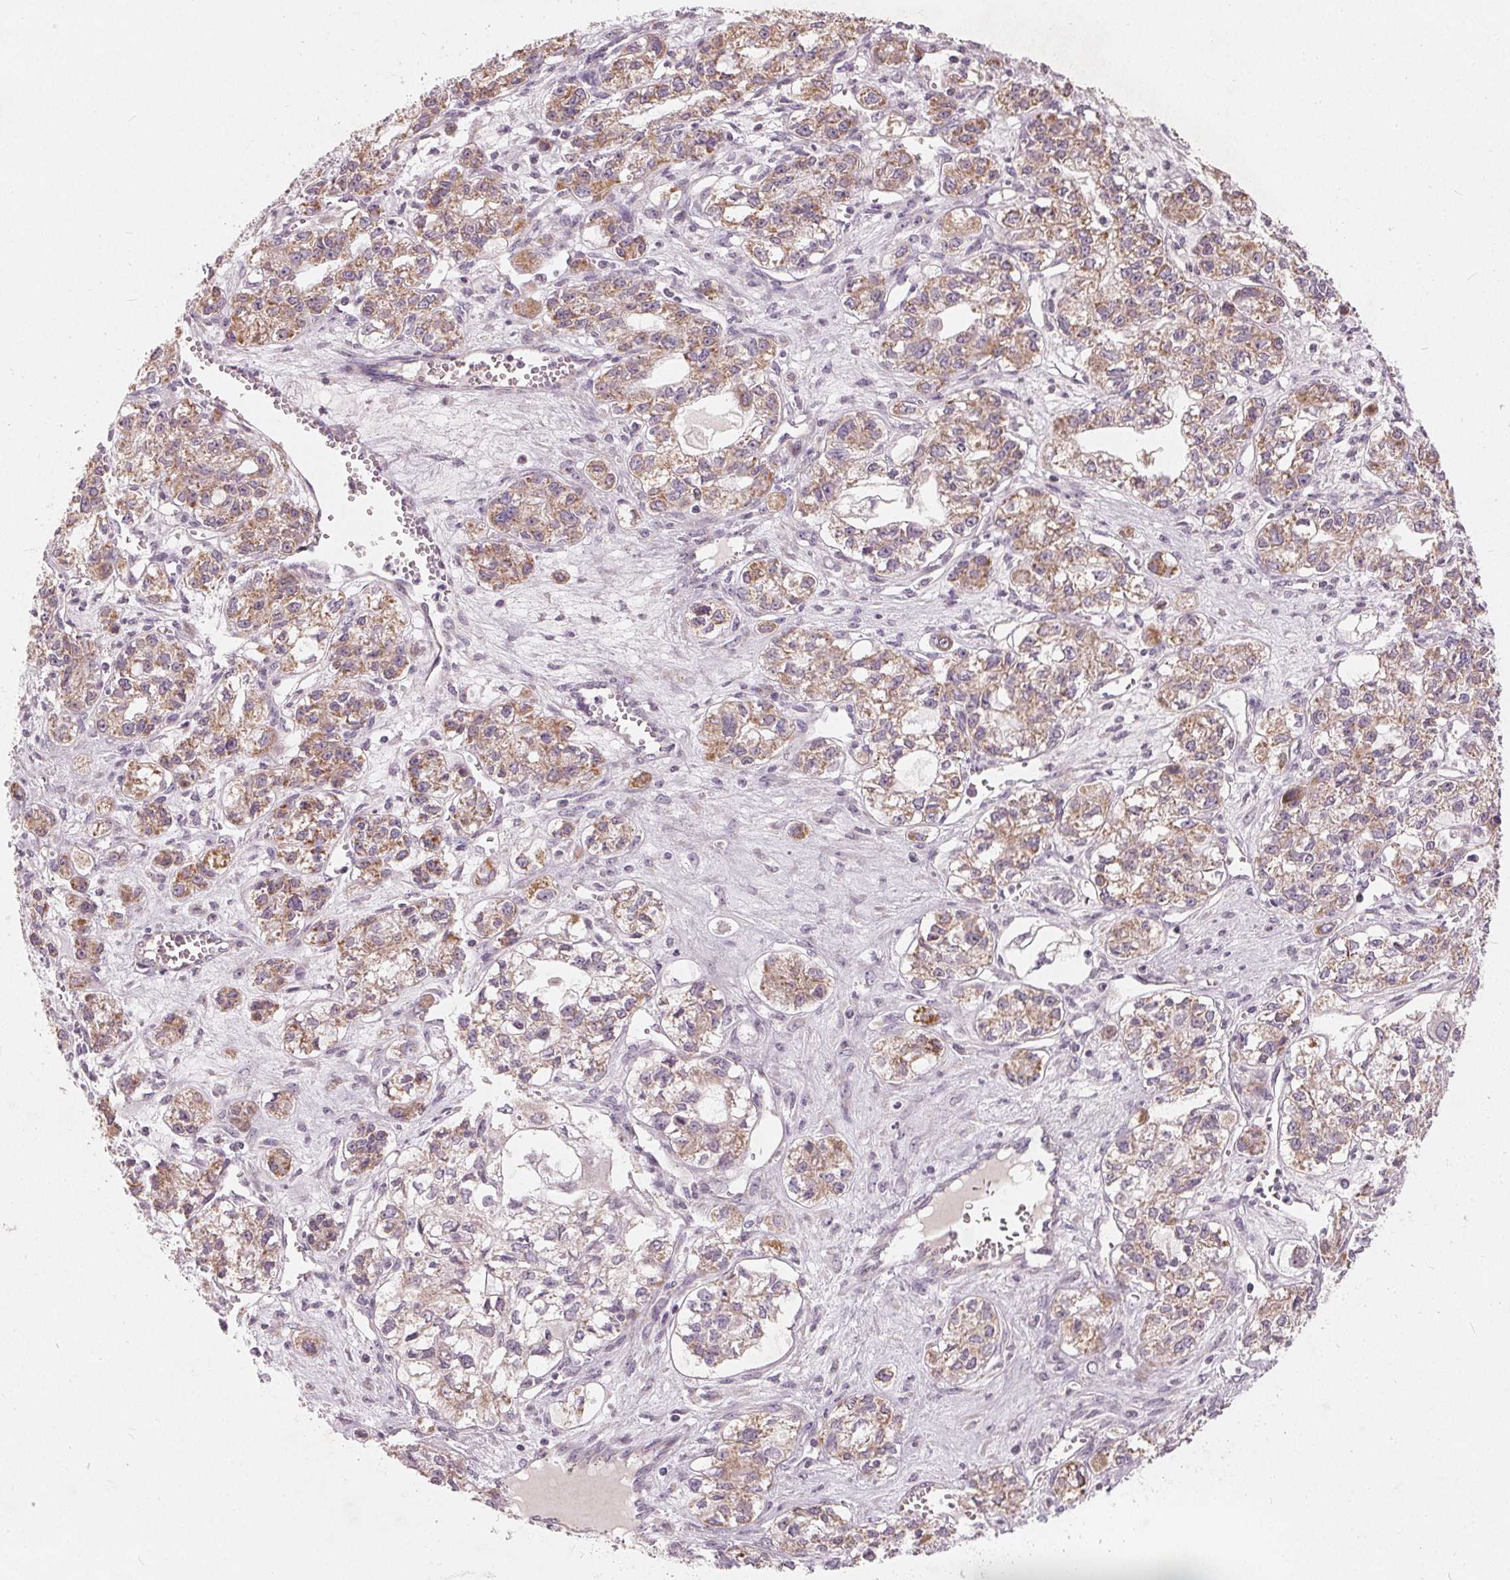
{"staining": {"intensity": "moderate", "quantity": "25%-75%", "location": "cytoplasmic/membranous"}, "tissue": "ovarian cancer", "cell_type": "Tumor cells", "image_type": "cancer", "snomed": [{"axis": "morphology", "description": "Carcinoma, endometroid"}, {"axis": "topography", "description": "Ovary"}], "caption": "Moderate cytoplasmic/membranous protein expression is appreciated in about 25%-75% of tumor cells in ovarian endometroid carcinoma. (Brightfield microscopy of DAB IHC at high magnification).", "gene": "TRIM60", "patient": {"sex": "female", "age": 64}}